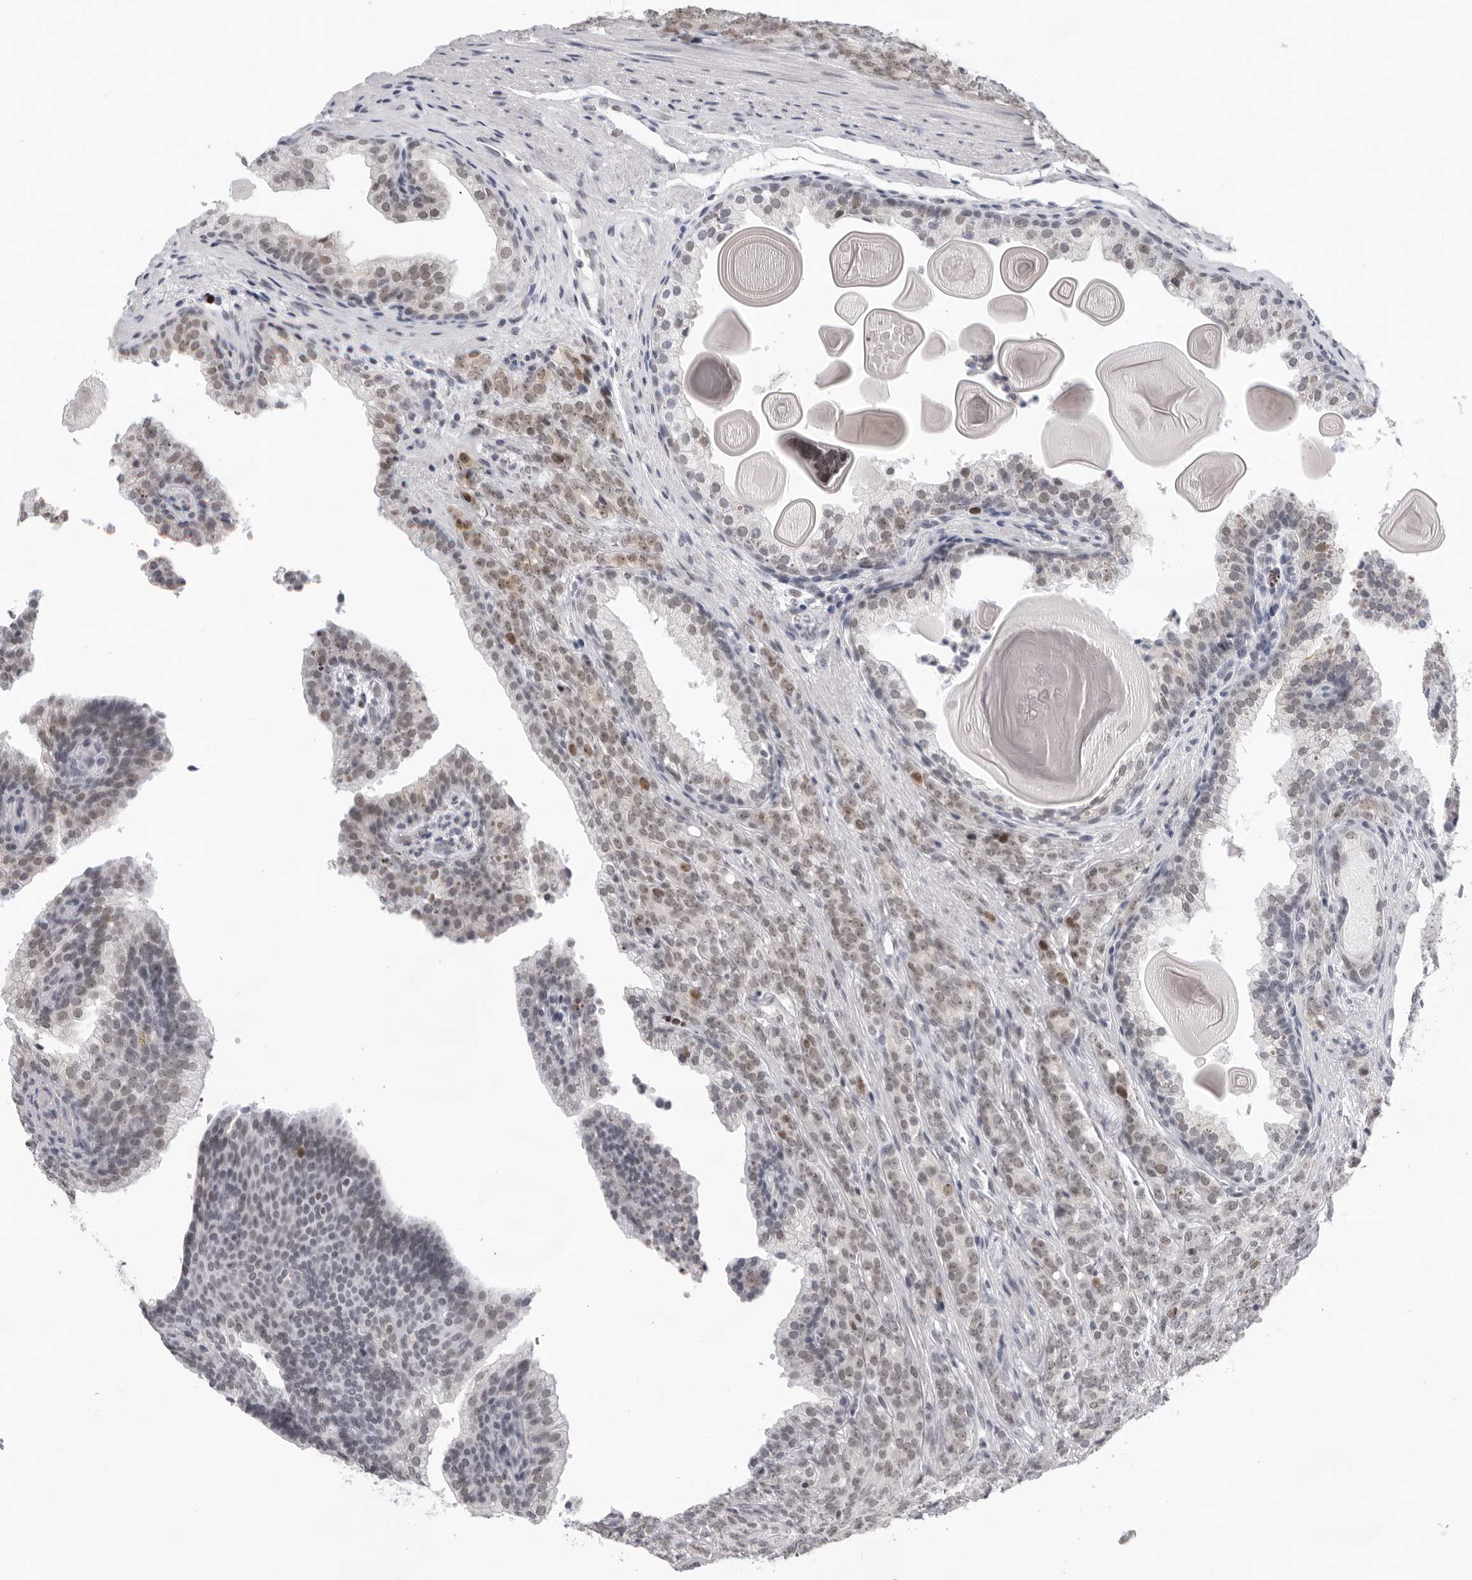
{"staining": {"intensity": "moderate", "quantity": "<25%", "location": "nuclear"}, "tissue": "prostate cancer", "cell_type": "Tumor cells", "image_type": "cancer", "snomed": [{"axis": "morphology", "description": "Adenocarcinoma, High grade"}, {"axis": "topography", "description": "Prostate"}], "caption": "Moderate nuclear expression for a protein is seen in approximately <25% of tumor cells of prostate cancer (high-grade adenocarcinoma) using IHC.", "gene": "USP1", "patient": {"sex": "male", "age": 62}}